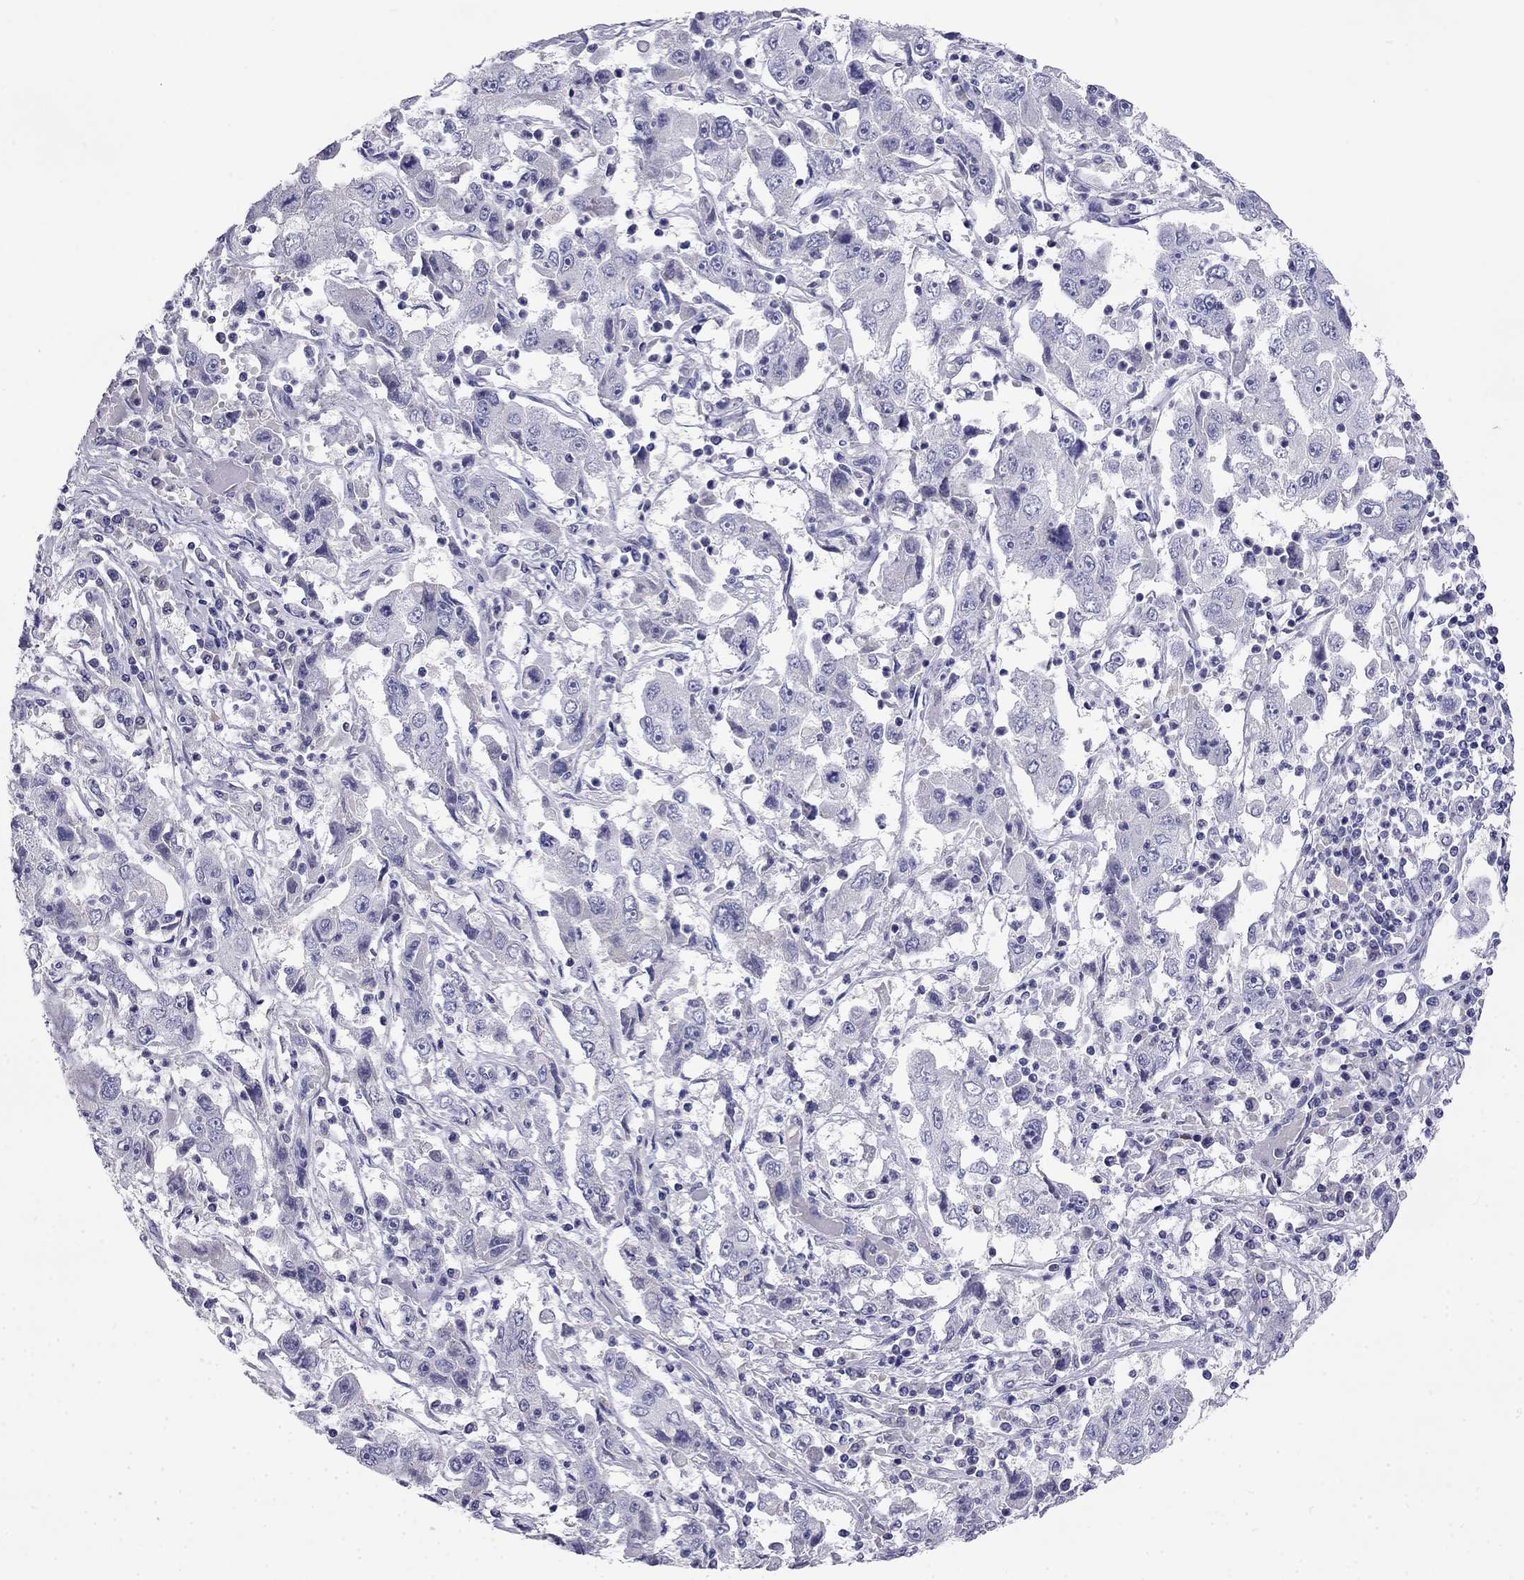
{"staining": {"intensity": "negative", "quantity": "none", "location": "none"}, "tissue": "cervical cancer", "cell_type": "Tumor cells", "image_type": "cancer", "snomed": [{"axis": "morphology", "description": "Squamous cell carcinoma, NOS"}, {"axis": "topography", "description": "Cervix"}], "caption": "Tumor cells show no significant protein positivity in cervical cancer. Nuclei are stained in blue.", "gene": "ODF4", "patient": {"sex": "female", "age": 36}}